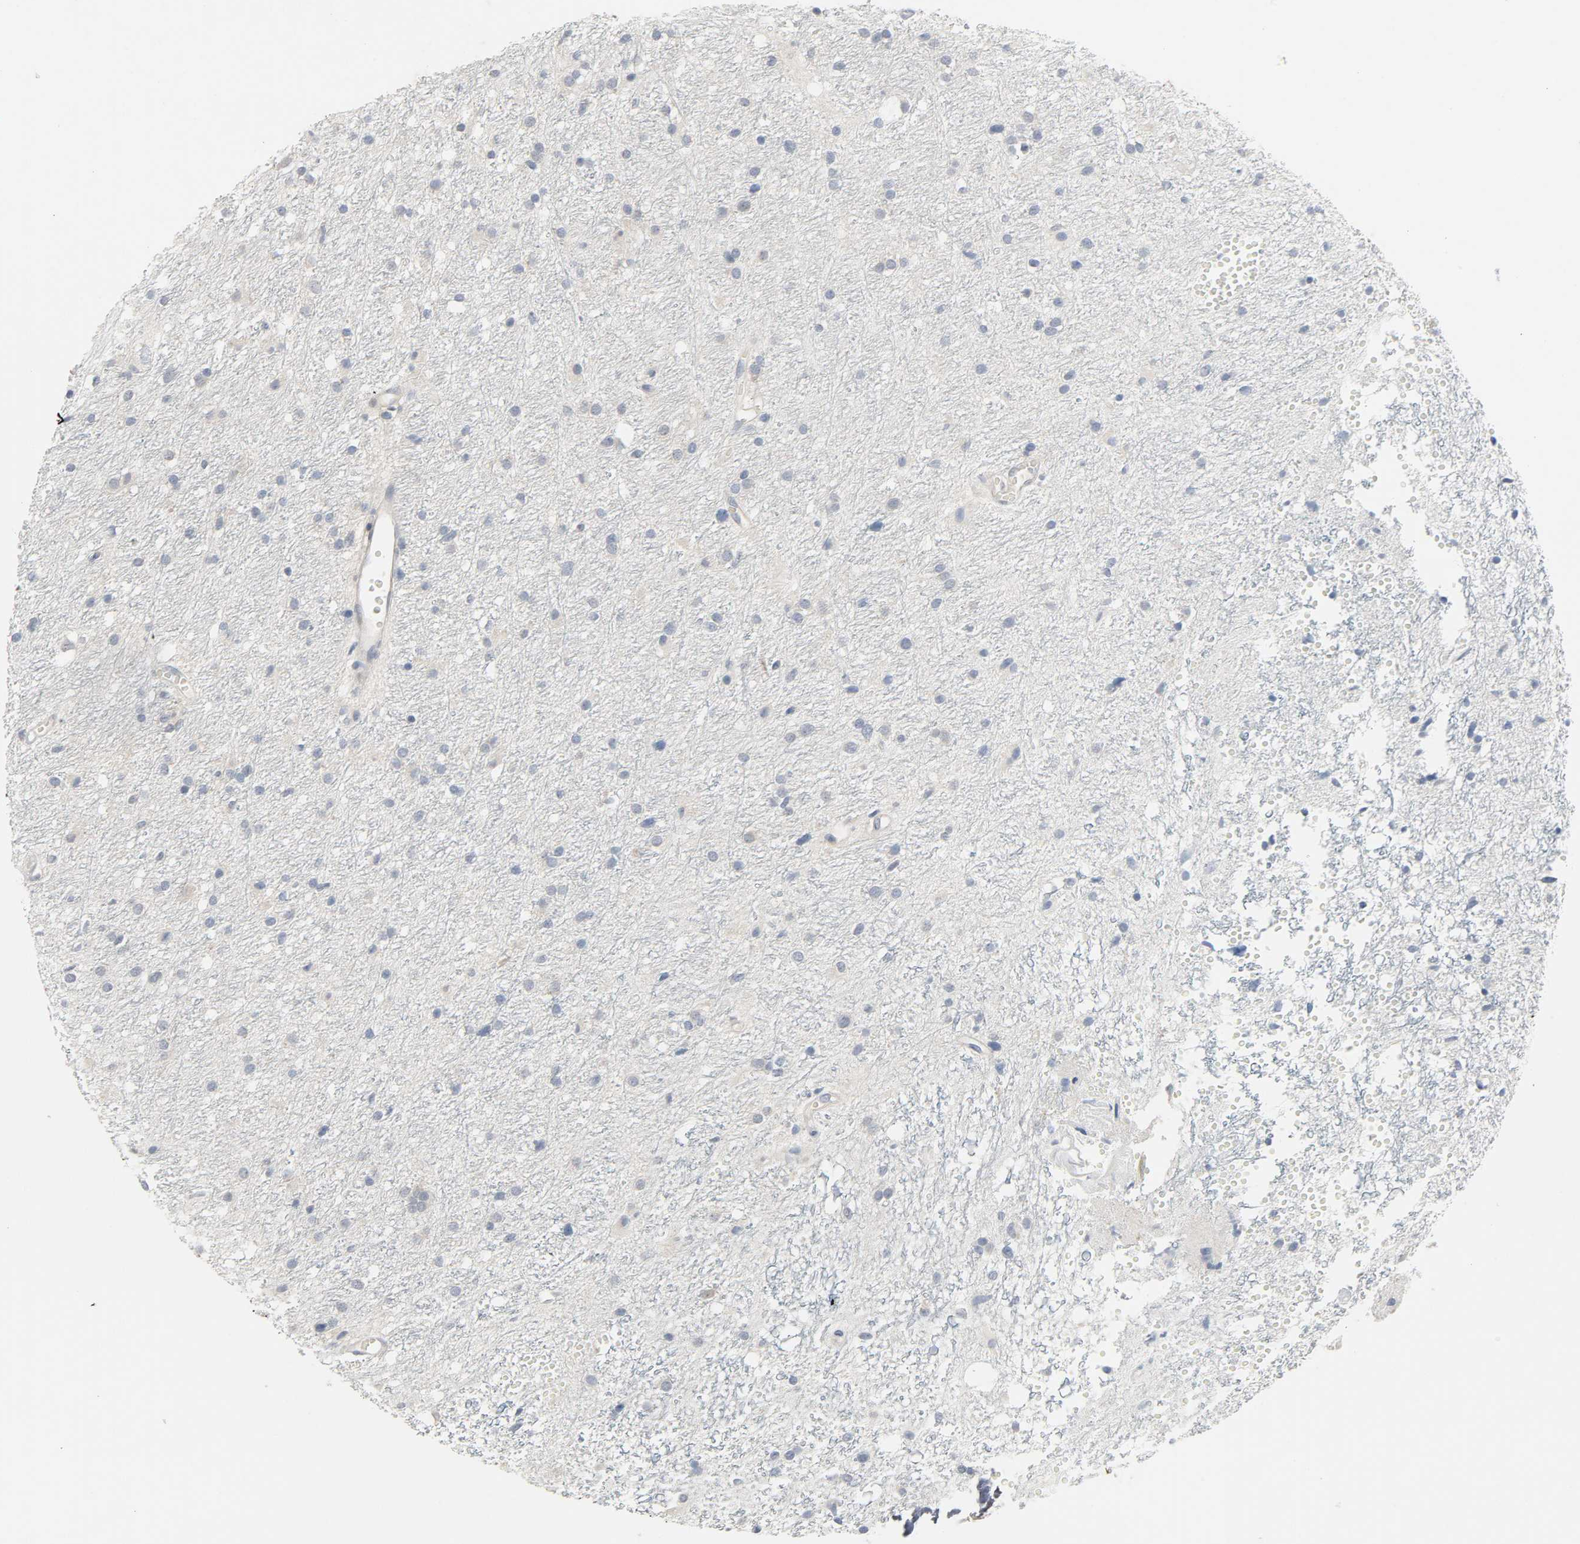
{"staining": {"intensity": "weak", "quantity": "<25%", "location": "cytoplasmic/membranous"}, "tissue": "glioma", "cell_type": "Tumor cells", "image_type": "cancer", "snomed": [{"axis": "morphology", "description": "Glioma, malignant, High grade"}, {"axis": "topography", "description": "Brain"}], "caption": "Human malignant high-grade glioma stained for a protein using IHC shows no expression in tumor cells.", "gene": "CD4", "patient": {"sex": "female", "age": 59}}